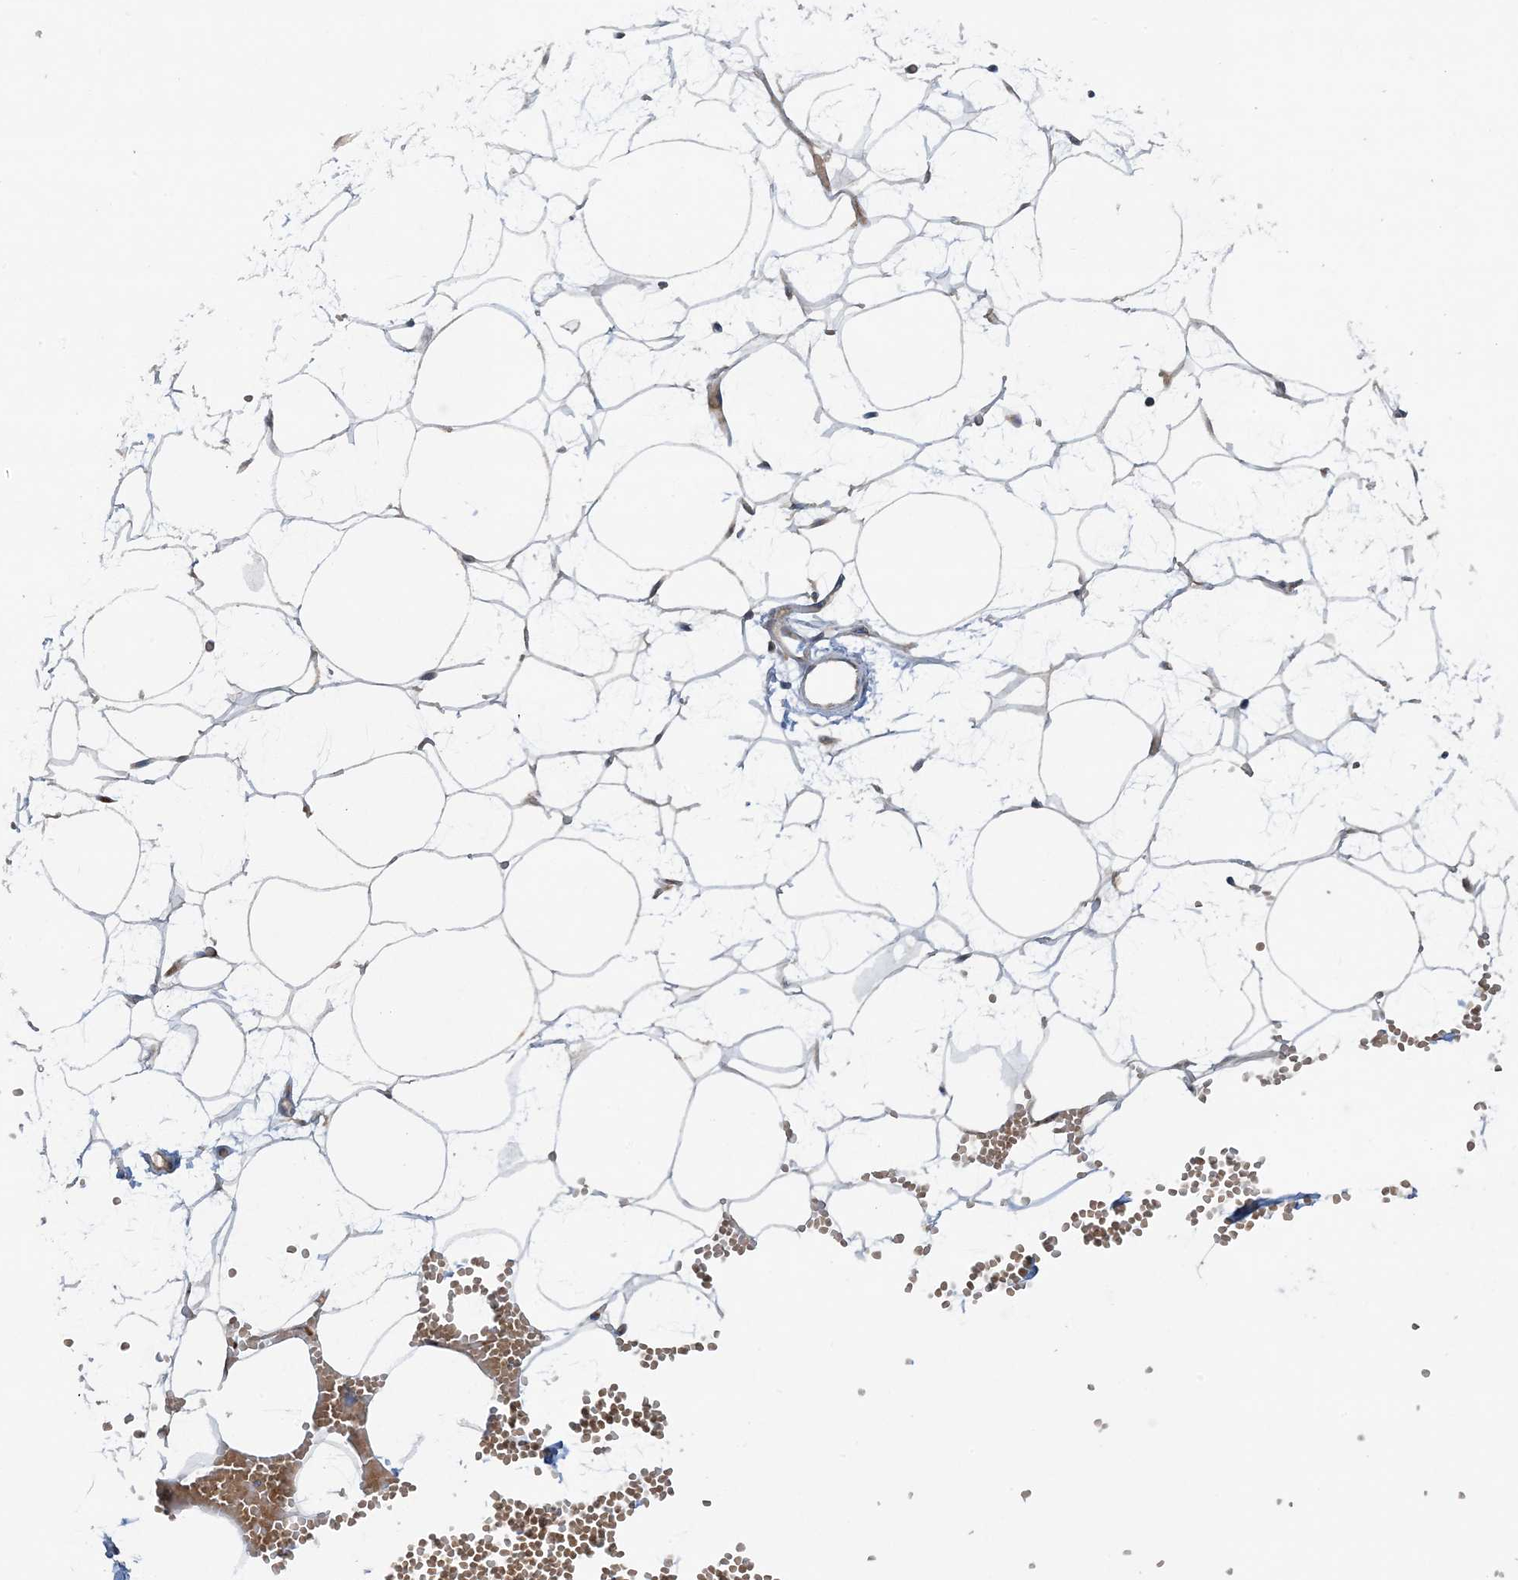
{"staining": {"intensity": "weak", "quantity": "25%-75%", "location": "cytoplasmic/membranous"}, "tissue": "adipose tissue", "cell_type": "Adipocytes", "image_type": "normal", "snomed": [{"axis": "morphology", "description": "Normal tissue, NOS"}, {"axis": "topography", "description": "Breast"}], "caption": "About 25%-75% of adipocytes in unremarkable human adipose tissue show weak cytoplasmic/membranous protein positivity as visualized by brown immunohistochemical staining.", "gene": "STAM2", "patient": {"sex": "female", "age": 23}}